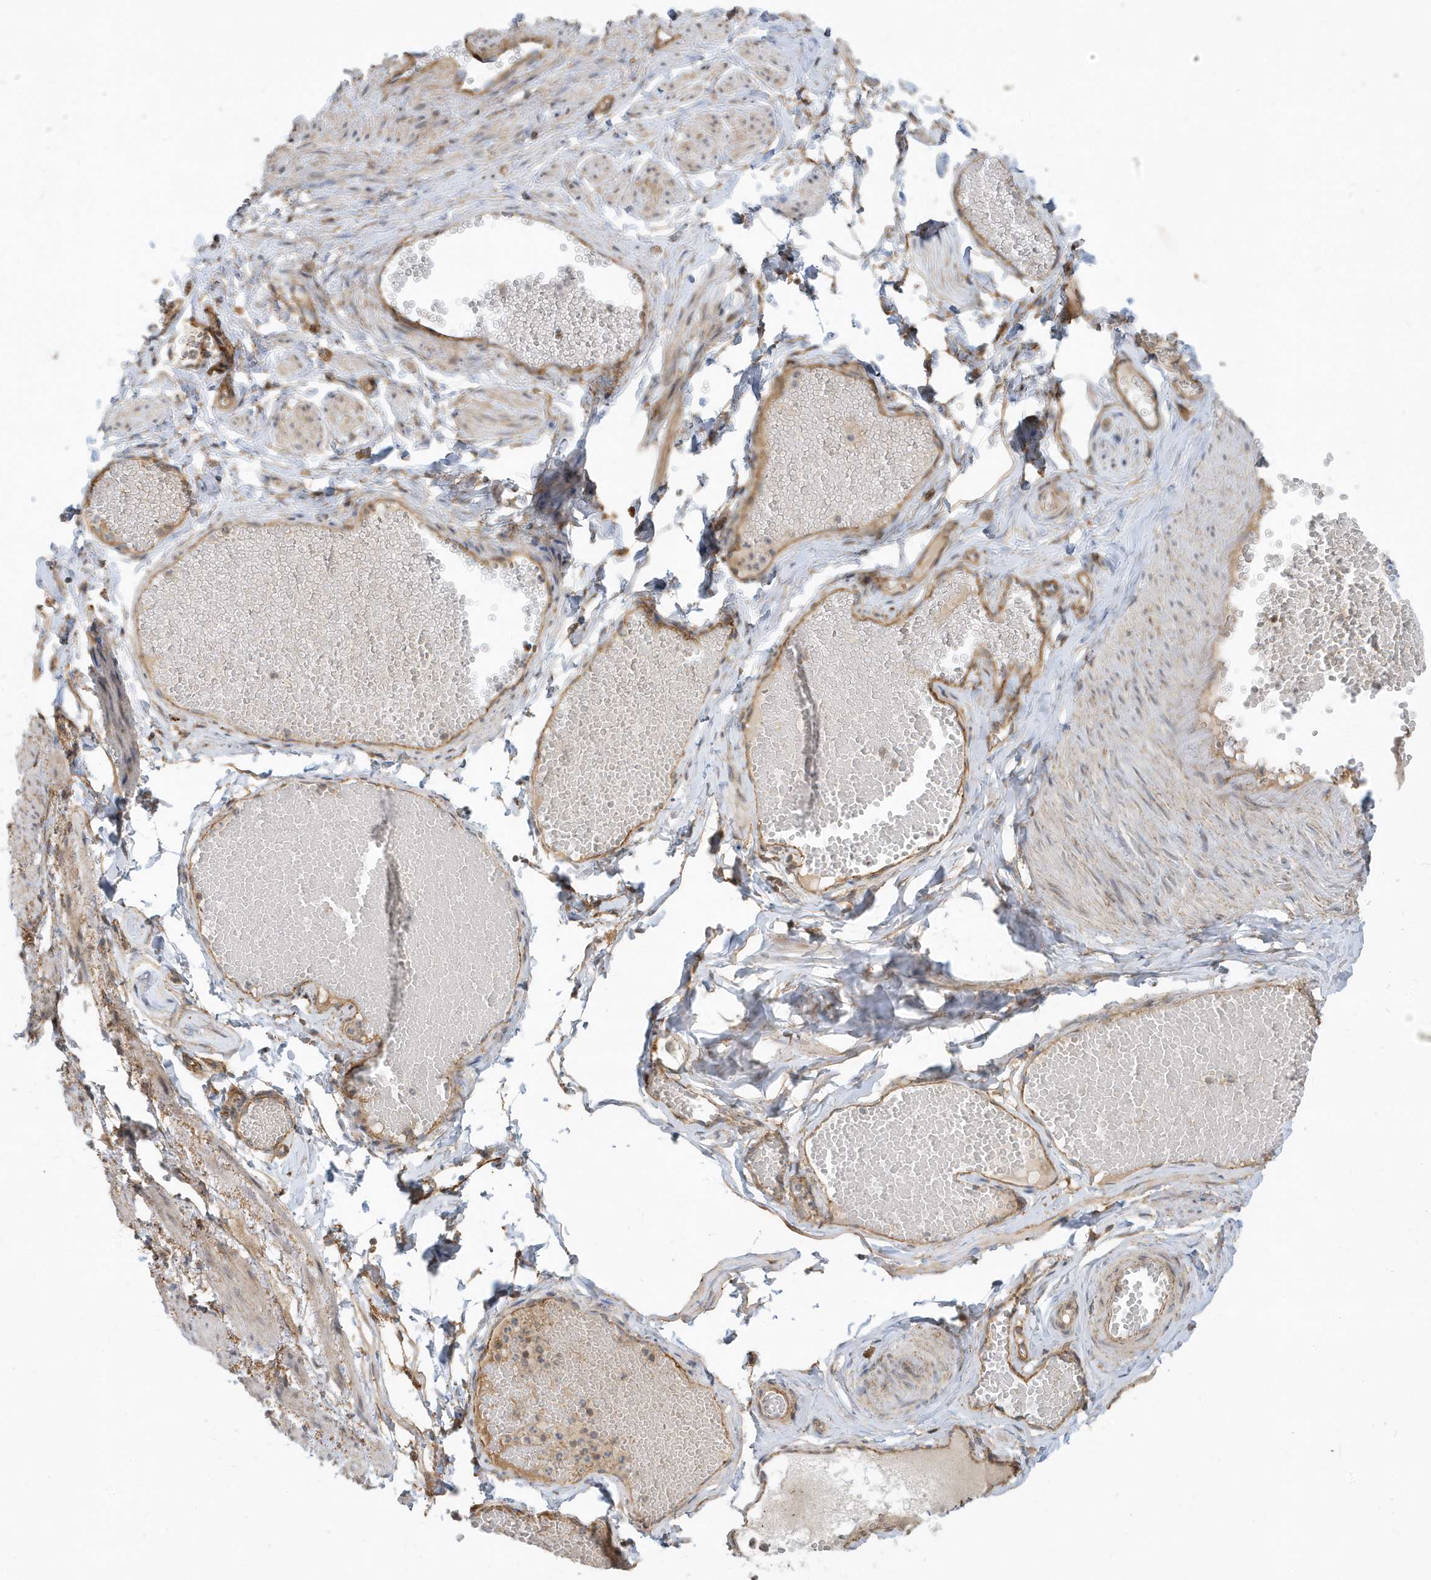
{"staining": {"intensity": "moderate", "quantity": "25%-75%", "location": "cytoplasmic/membranous"}, "tissue": "adipose tissue", "cell_type": "Adipocytes", "image_type": "normal", "snomed": [{"axis": "morphology", "description": "Normal tissue, NOS"}, {"axis": "topography", "description": "Smooth muscle"}, {"axis": "topography", "description": "Peripheral nerve tissue"}], "caption": "Protein staining displays moderate cytoplasmic/membranous staining in approximately 25%-75% of adipocytes in normal adipose tissue.", "gene": "HRH4", "patient": {"sex": "female", "age": 39}}